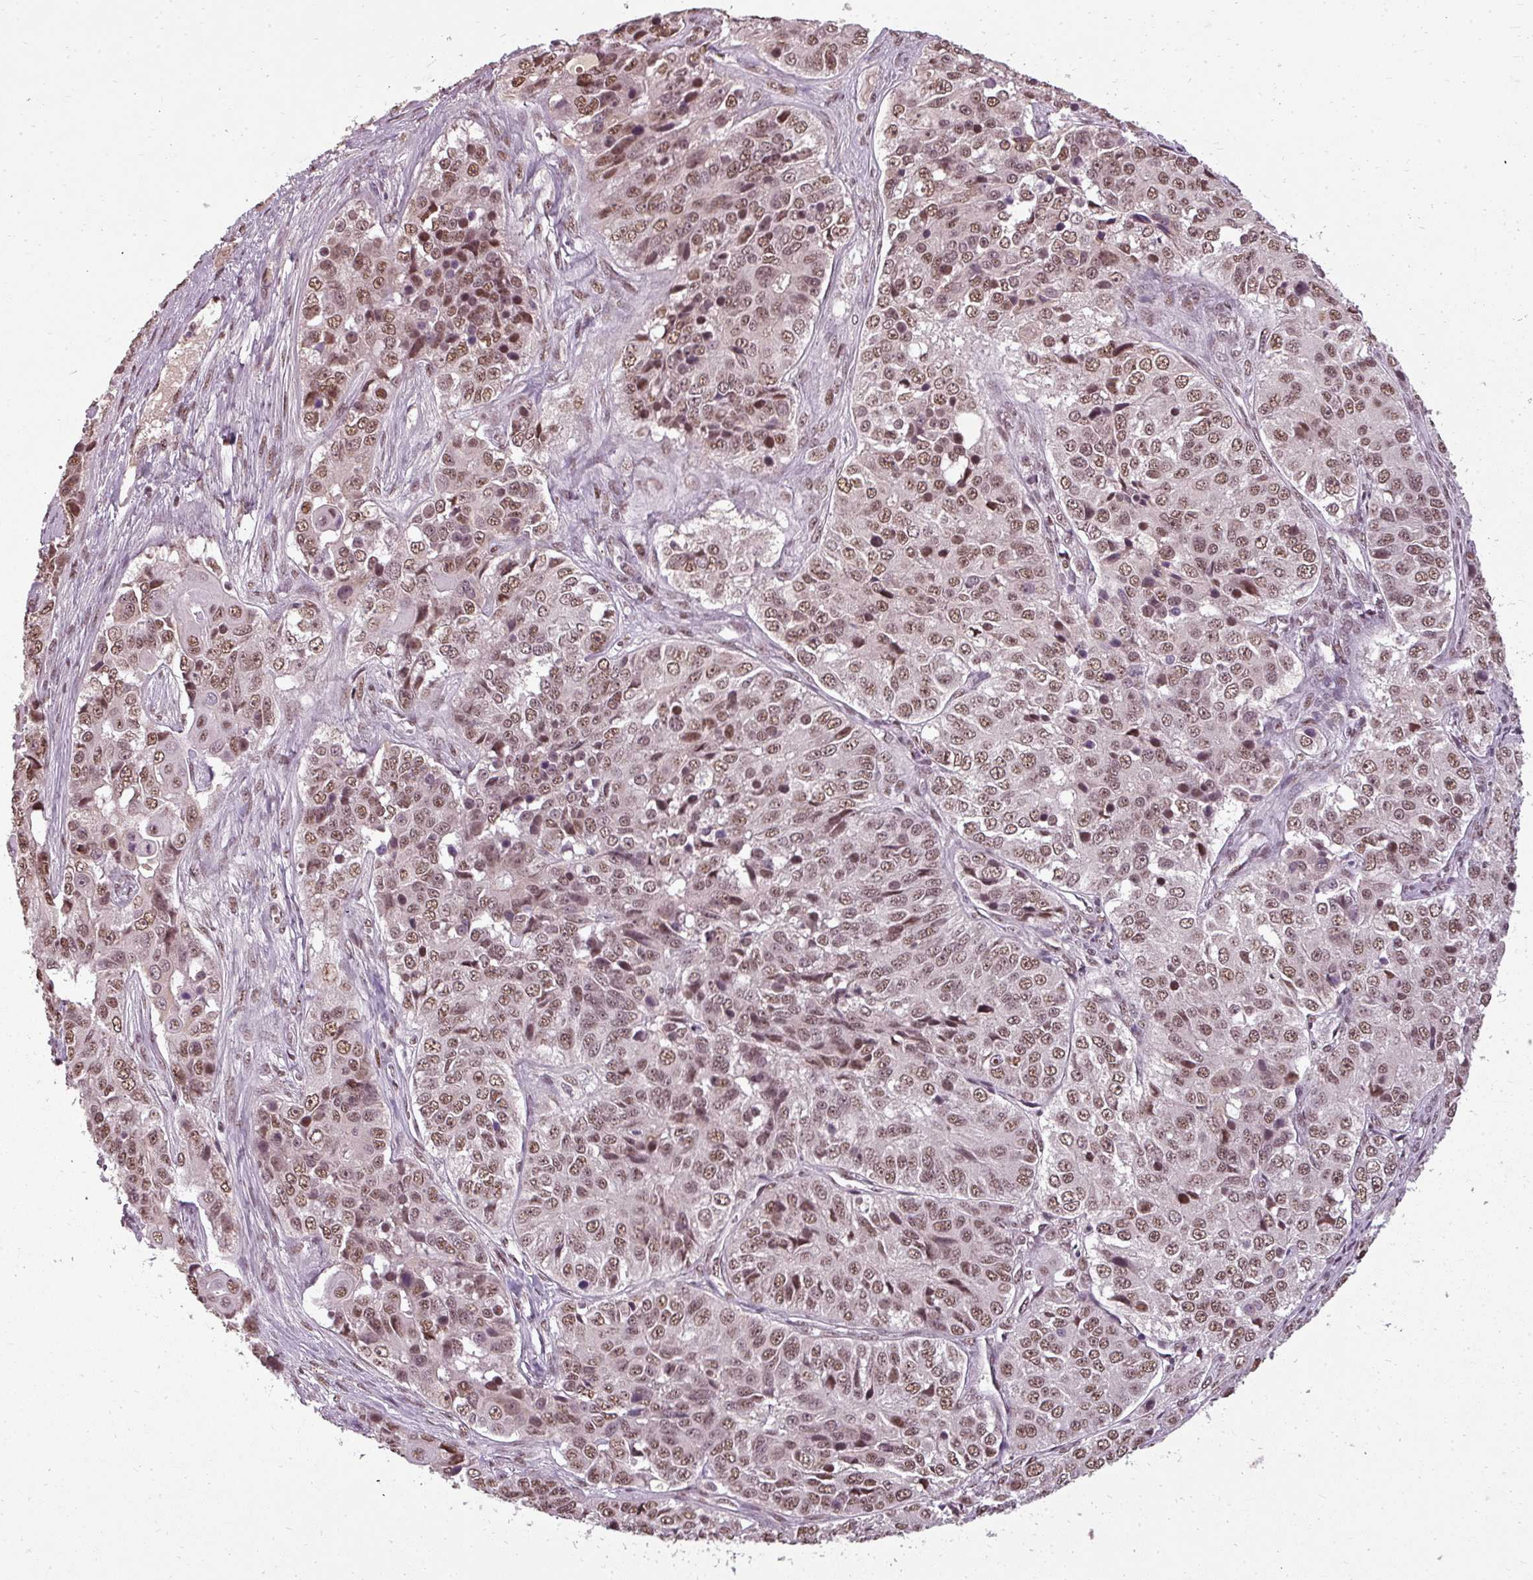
{"staining": {"intensity": "moderate", "quantity": ">75%", "location": "nuclear"}, "tissue": "ovarian cancer", "cell_type": "Tumor cells", "image_type": "cancer", "snomed": [{"axis": "morphology", "description": "Carcinoma, endometroid"}, {"axis": "topography", "description": "Ovary"}], "caption": "Protein expression analysis of human endometroid carcinoma (ovarian) reveals moderate nuclear expression in about >75% of tumor cells.", "gene": "BCAS3", "patient": {"sex": "female", "age": 51}}